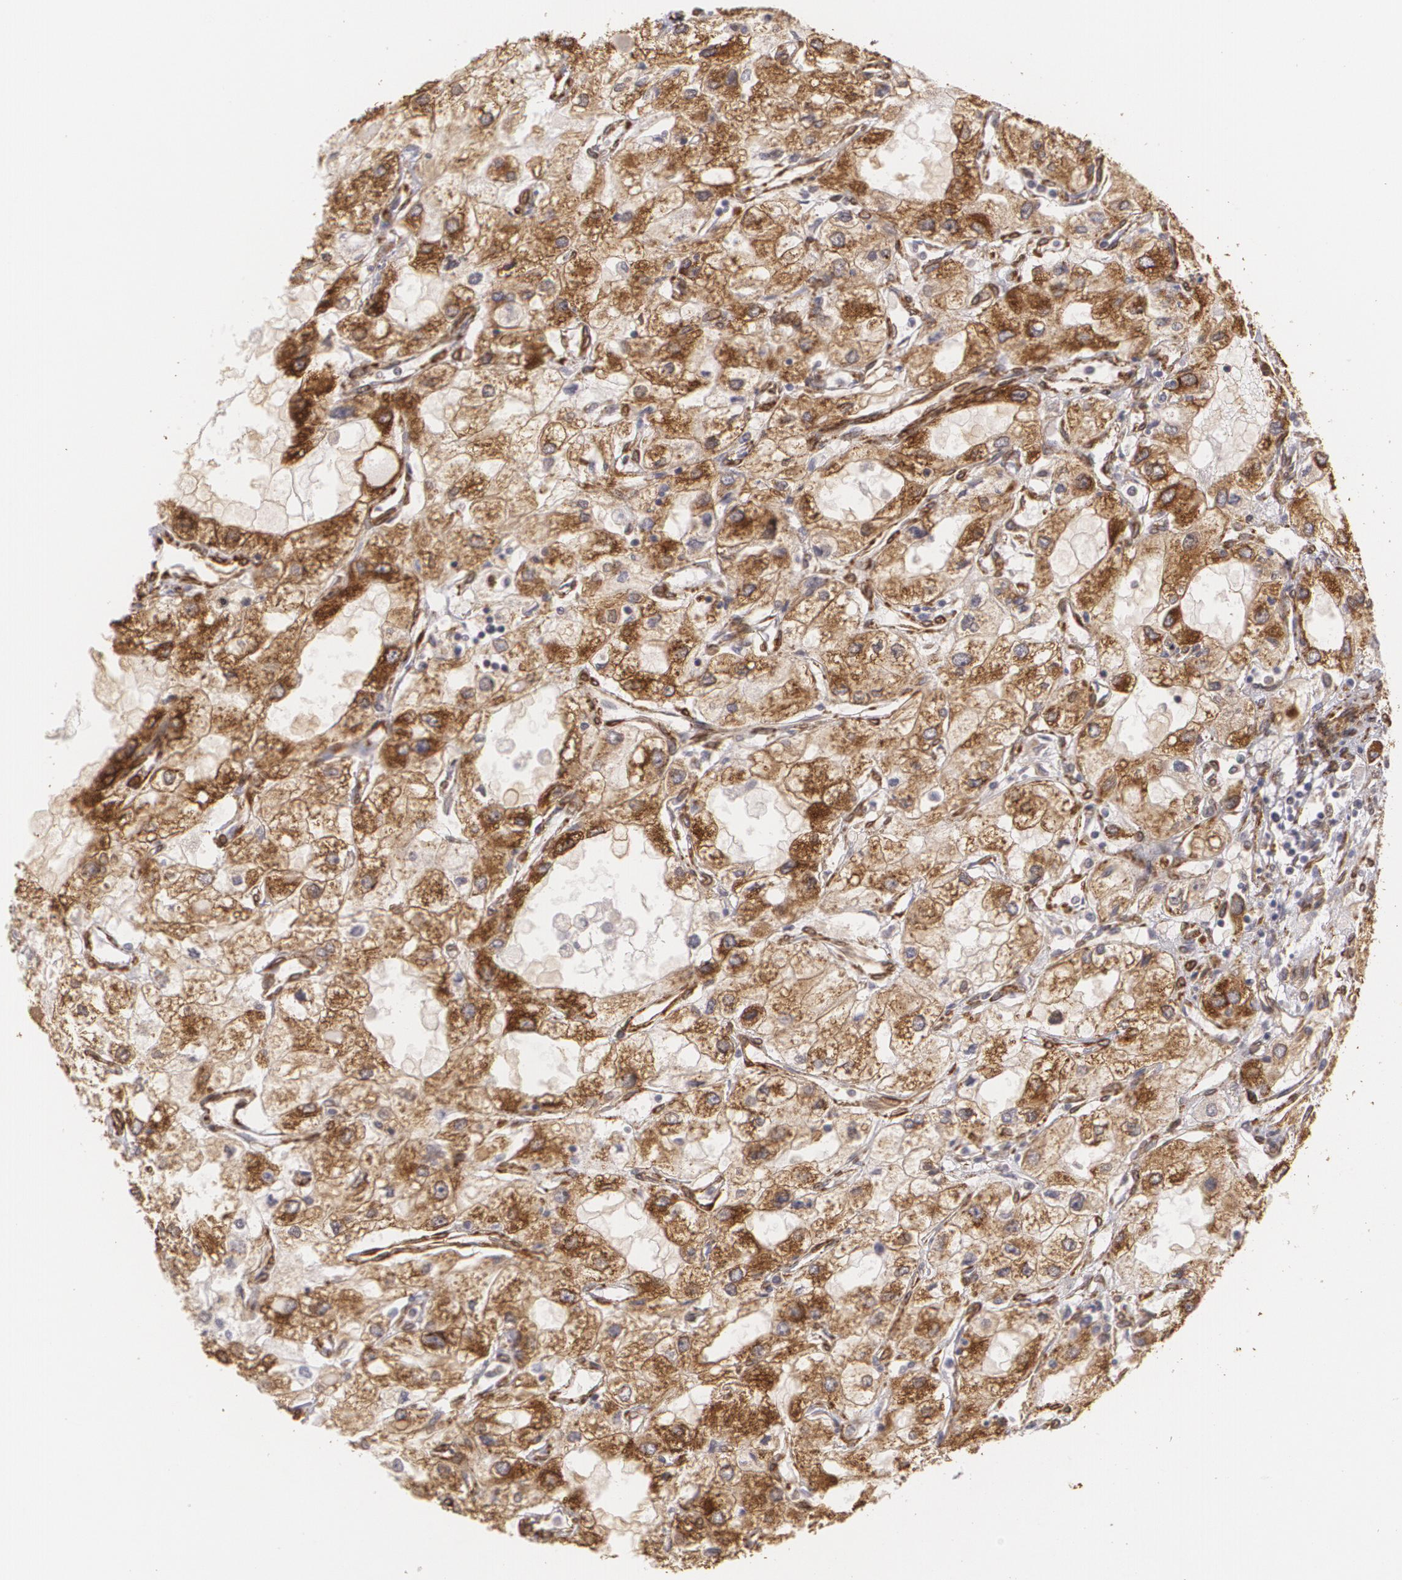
{"staining": {"intensity": "strong", "quantity": ">75%", "location": "cytoplasmic/membranous"}, "tissue": "renal cancer", "cell_type": "Tumor cells", "image_type": "cancer", "snomed": [{"axis": "morphology", "description": "Adenocarcinoma, NOS"}, {"axis": "topography", "description": "Kidney"}], "caption": "Immunohistochemical staining of human renal cancer (adenocarcinoma) shows high levels of strong cytoplasmic/membranous expression in approximately >75% of tumor cells.", "gene": "CYB5R3", "patient": {"sex": "male", "age": 57}}